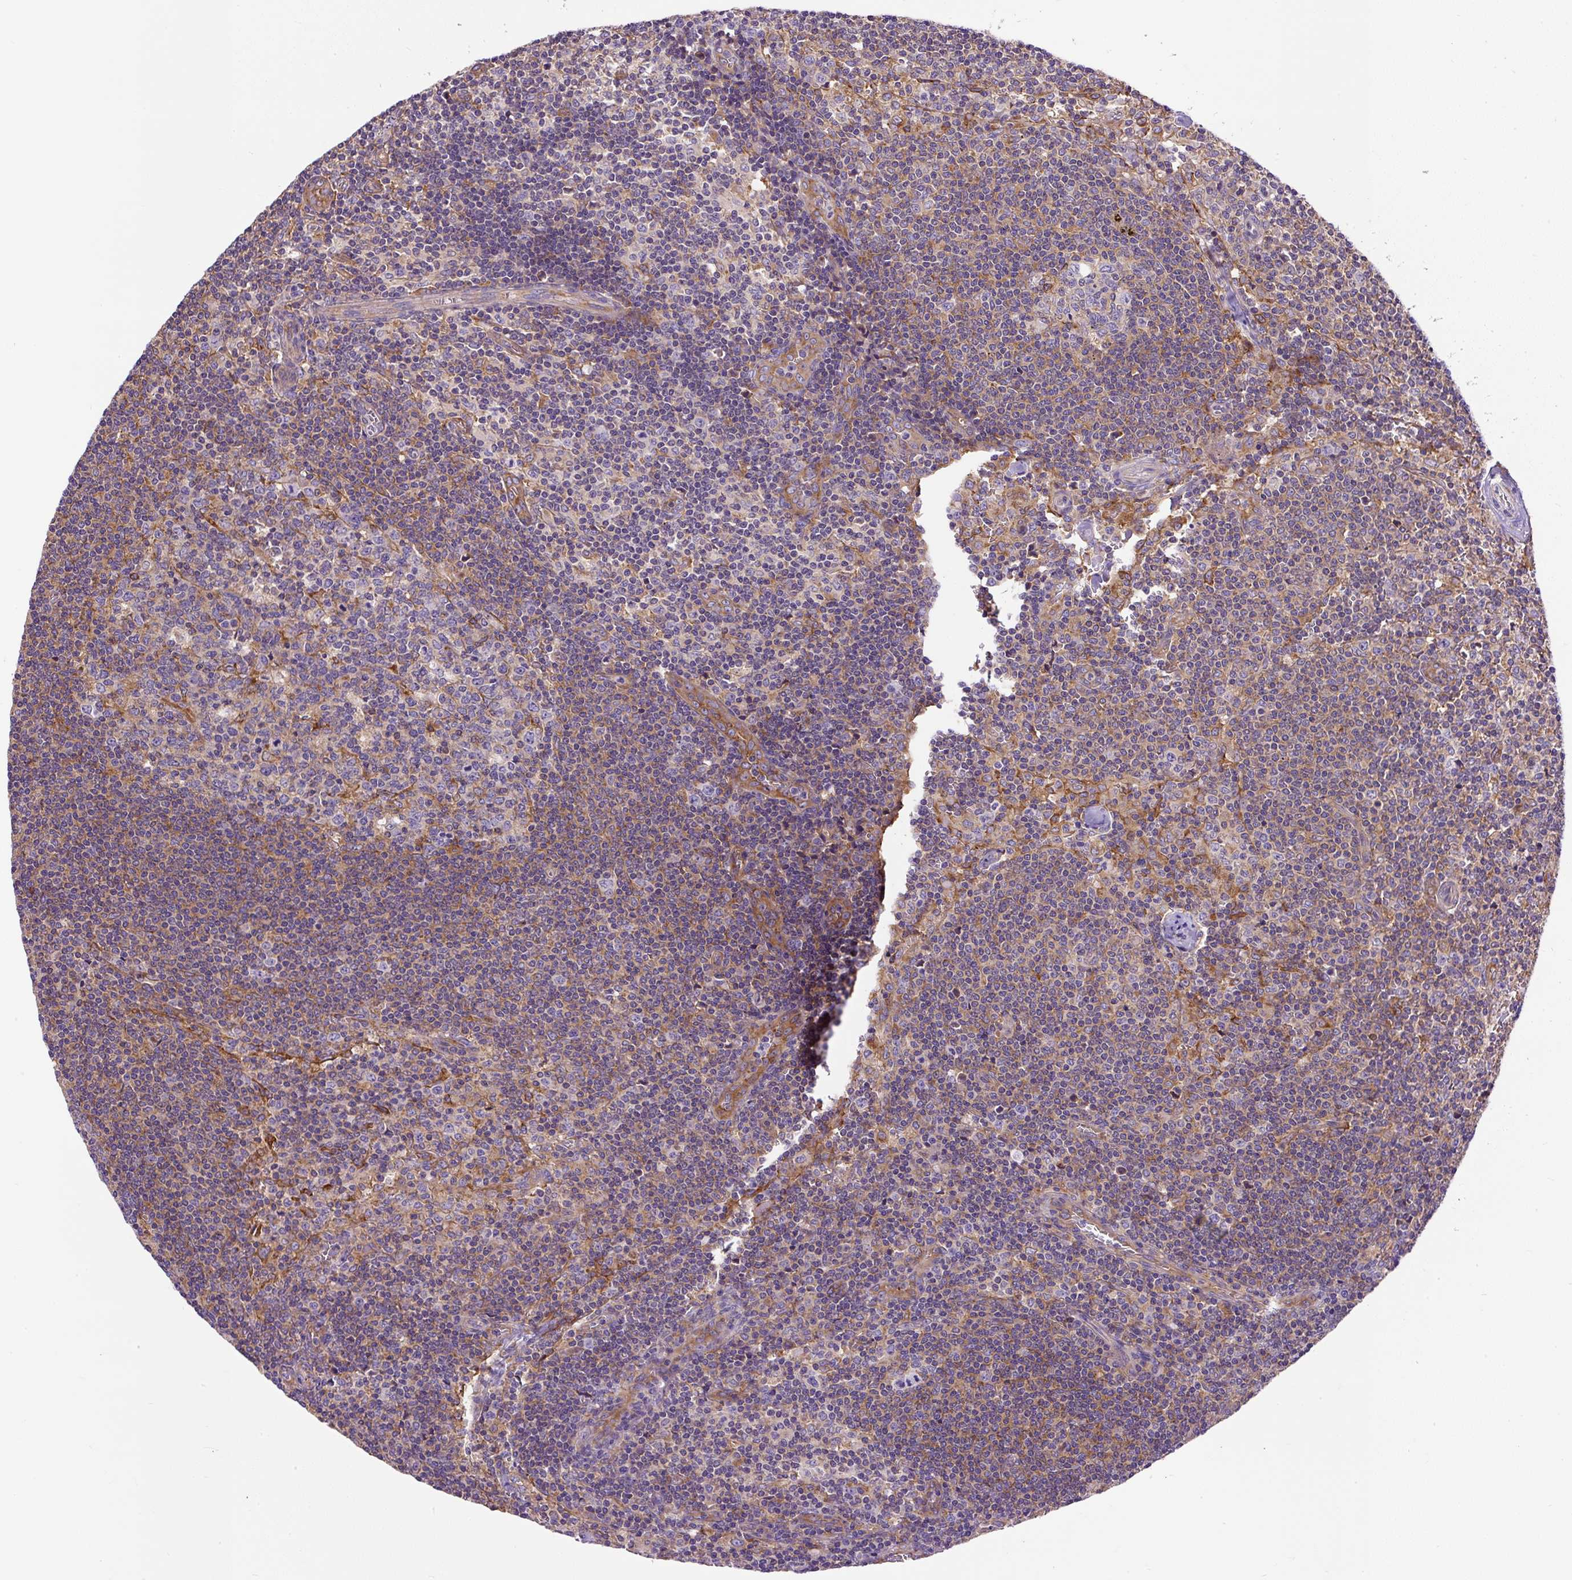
{"staining": {"intensity": "weak", "quantity": "<25%", "location": "cytoplasmic/membranous"}, "tissue": "lymph node", "cell_type": "Germinal center cells", "image_type": "normal", "snomed": [{"axis": "morphology", "description": "Normal tissue, NOS"}, {"axis": "topography", "description": "Lymph node"}], "caption": "IHC photomicrograph of normal human lymph node stained for a protein (brown), which shows no positivity in germinal center cells.", "gene": "MAP1S", "patient": {"sex": "female", "age": 45}}